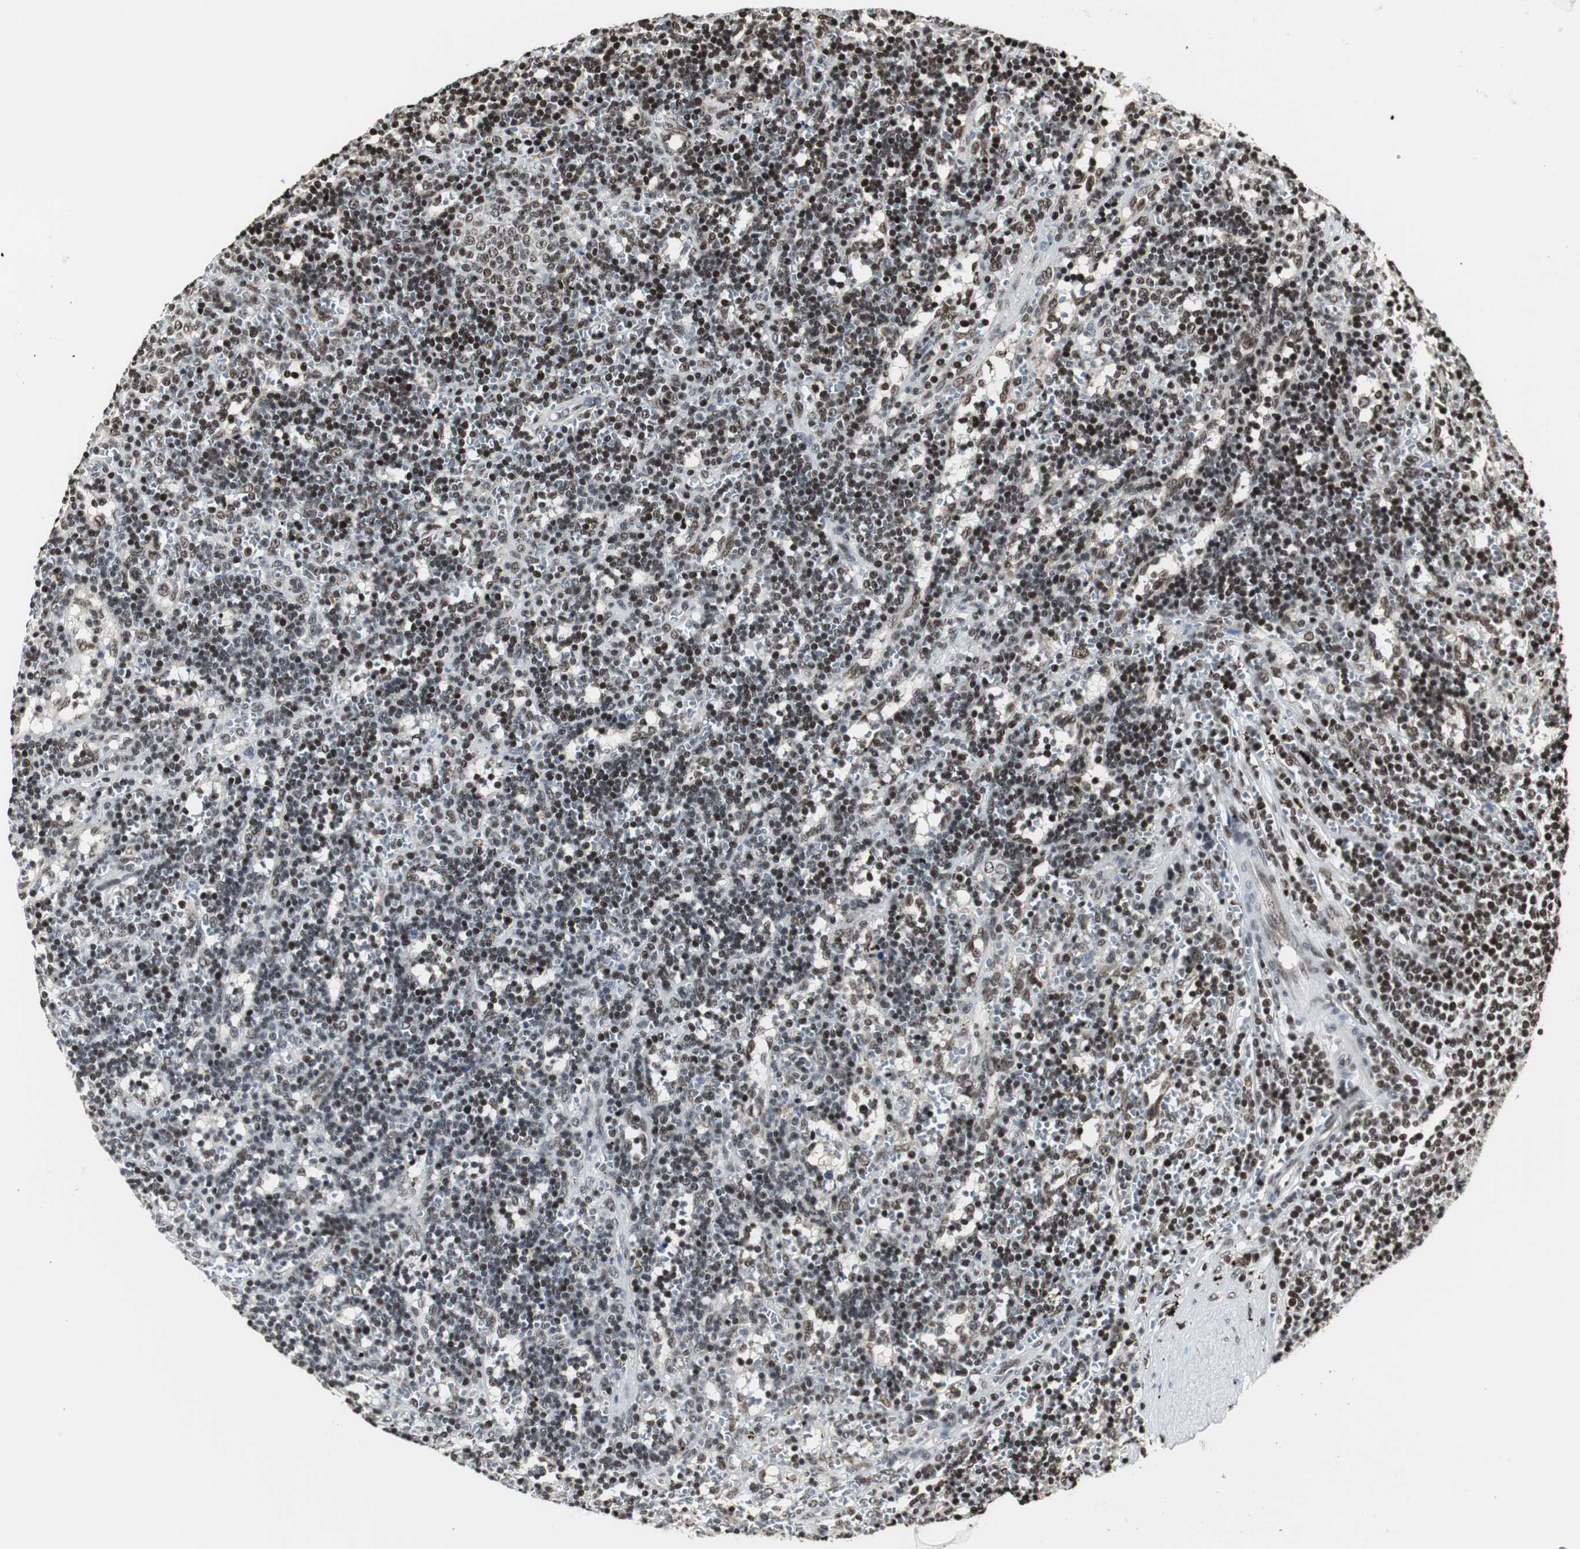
{"staining": {"intensity": "strong", "quantity": ">75%", "location": "nuclear"}, "tissue": "lymphoma", "cell_type": "Tumor cells", "image_type": "cancer", "snomed": [{"axis": "morphology", "description": "Malignant lymphoma, non-Hodgkin's type, Low grade"}, {"axis": "topography", "description": "Spleen"}], "caption": "Immunohistochemical staining of malignant lymphoma, non-Hodgkin's type (low-grade) exhibits strong nuclear protein staining in approximately >75% of tumor cells.", "gene": "PARN", "patient": {"sex": "male", "age": 60}}